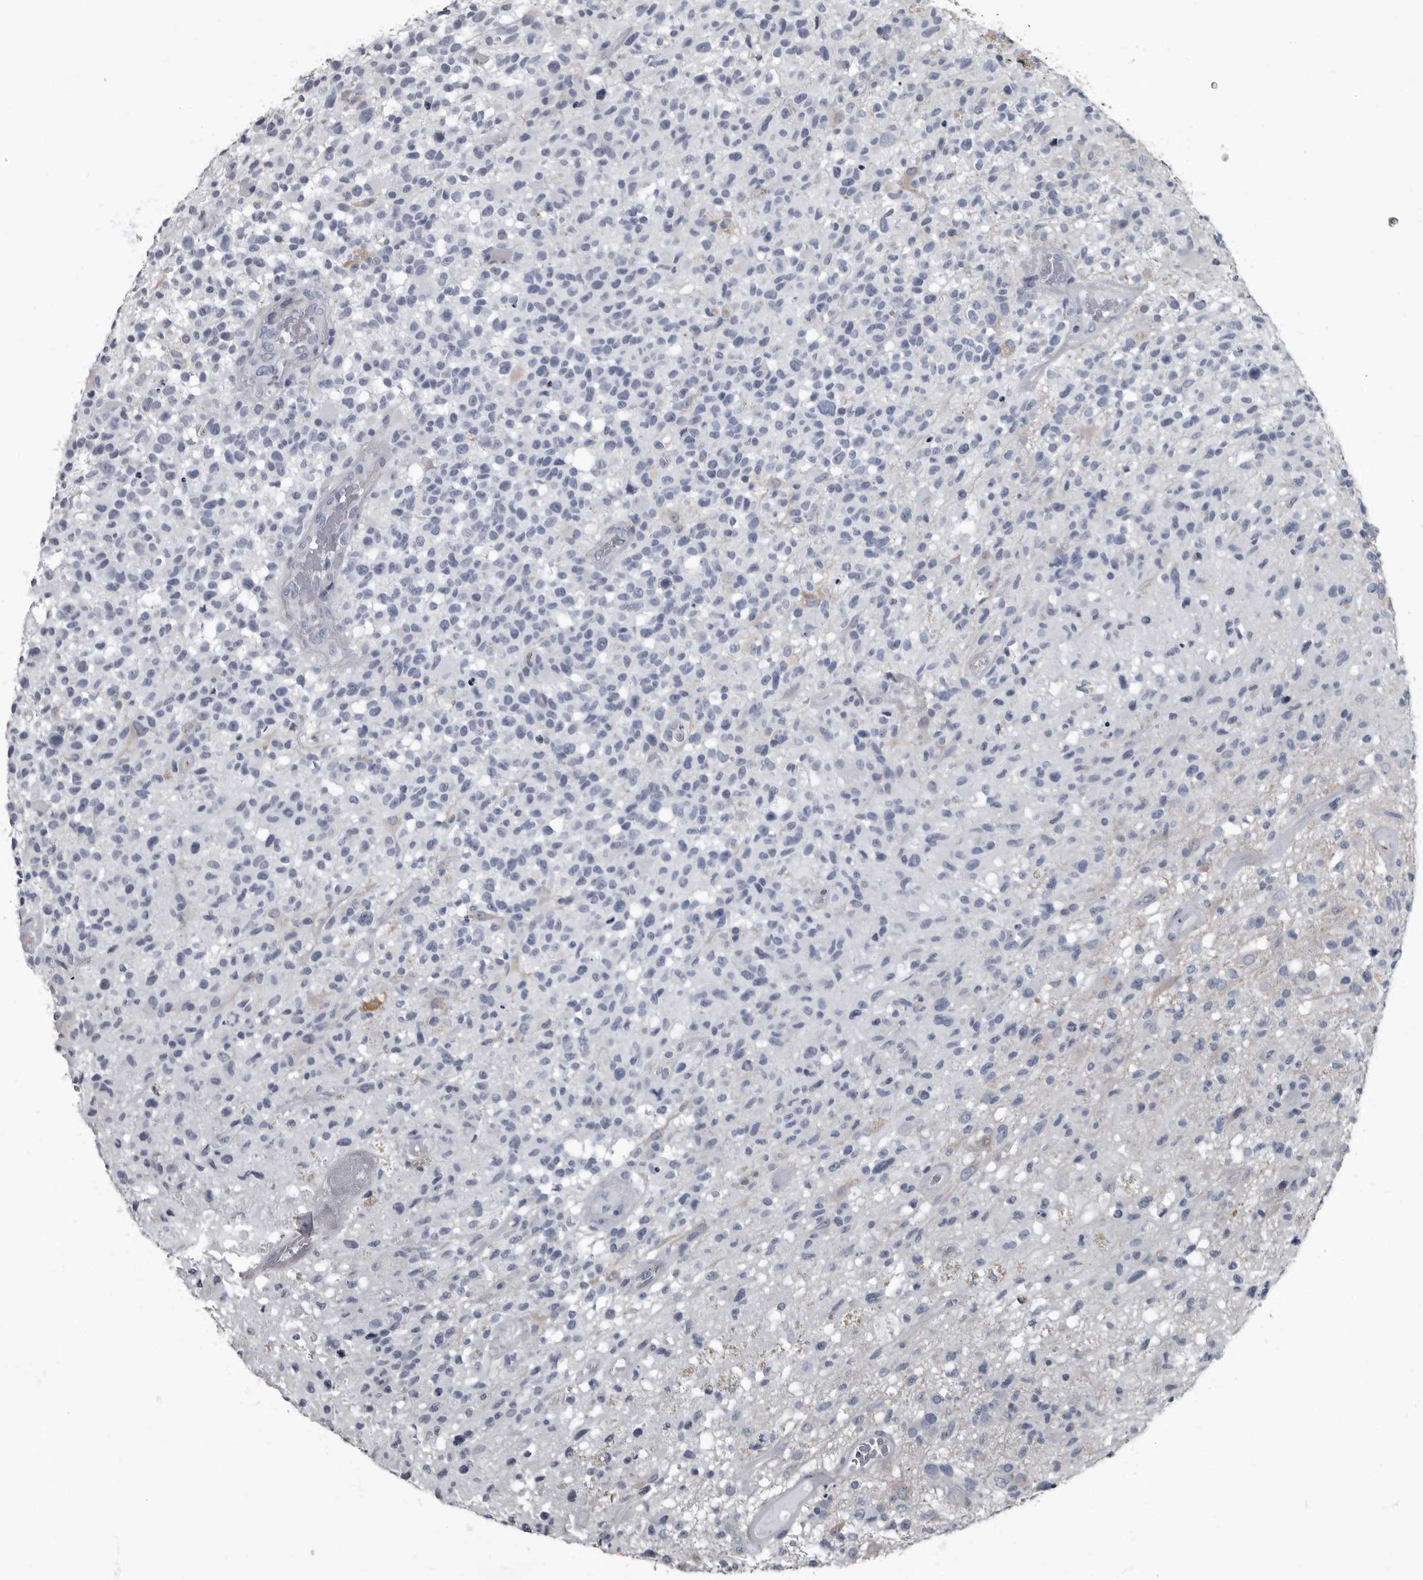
{"staining": {"intensity": "negative", "quantity": "none", "location": "none"}, "tissue": "glioma", "cell_type": "Tumor cells", "image_type": "cancer", "snomed": [{"axis": "morphology", "description": "Glioma, malignant, High grade"}, {"axis": "morphology", "description": "Glioblastoma, NOS"}, {"axis": "topography", "description": "Brain"}], "caption": "This photomicrograph is of glioma stained with immunohistochemistry to label a protein in brown with the nuclei are counter-stained blue. There is no positivity in tumor cells.", "gene": "TPD52L1", "patient": {"sex": "male", "age": 60}}